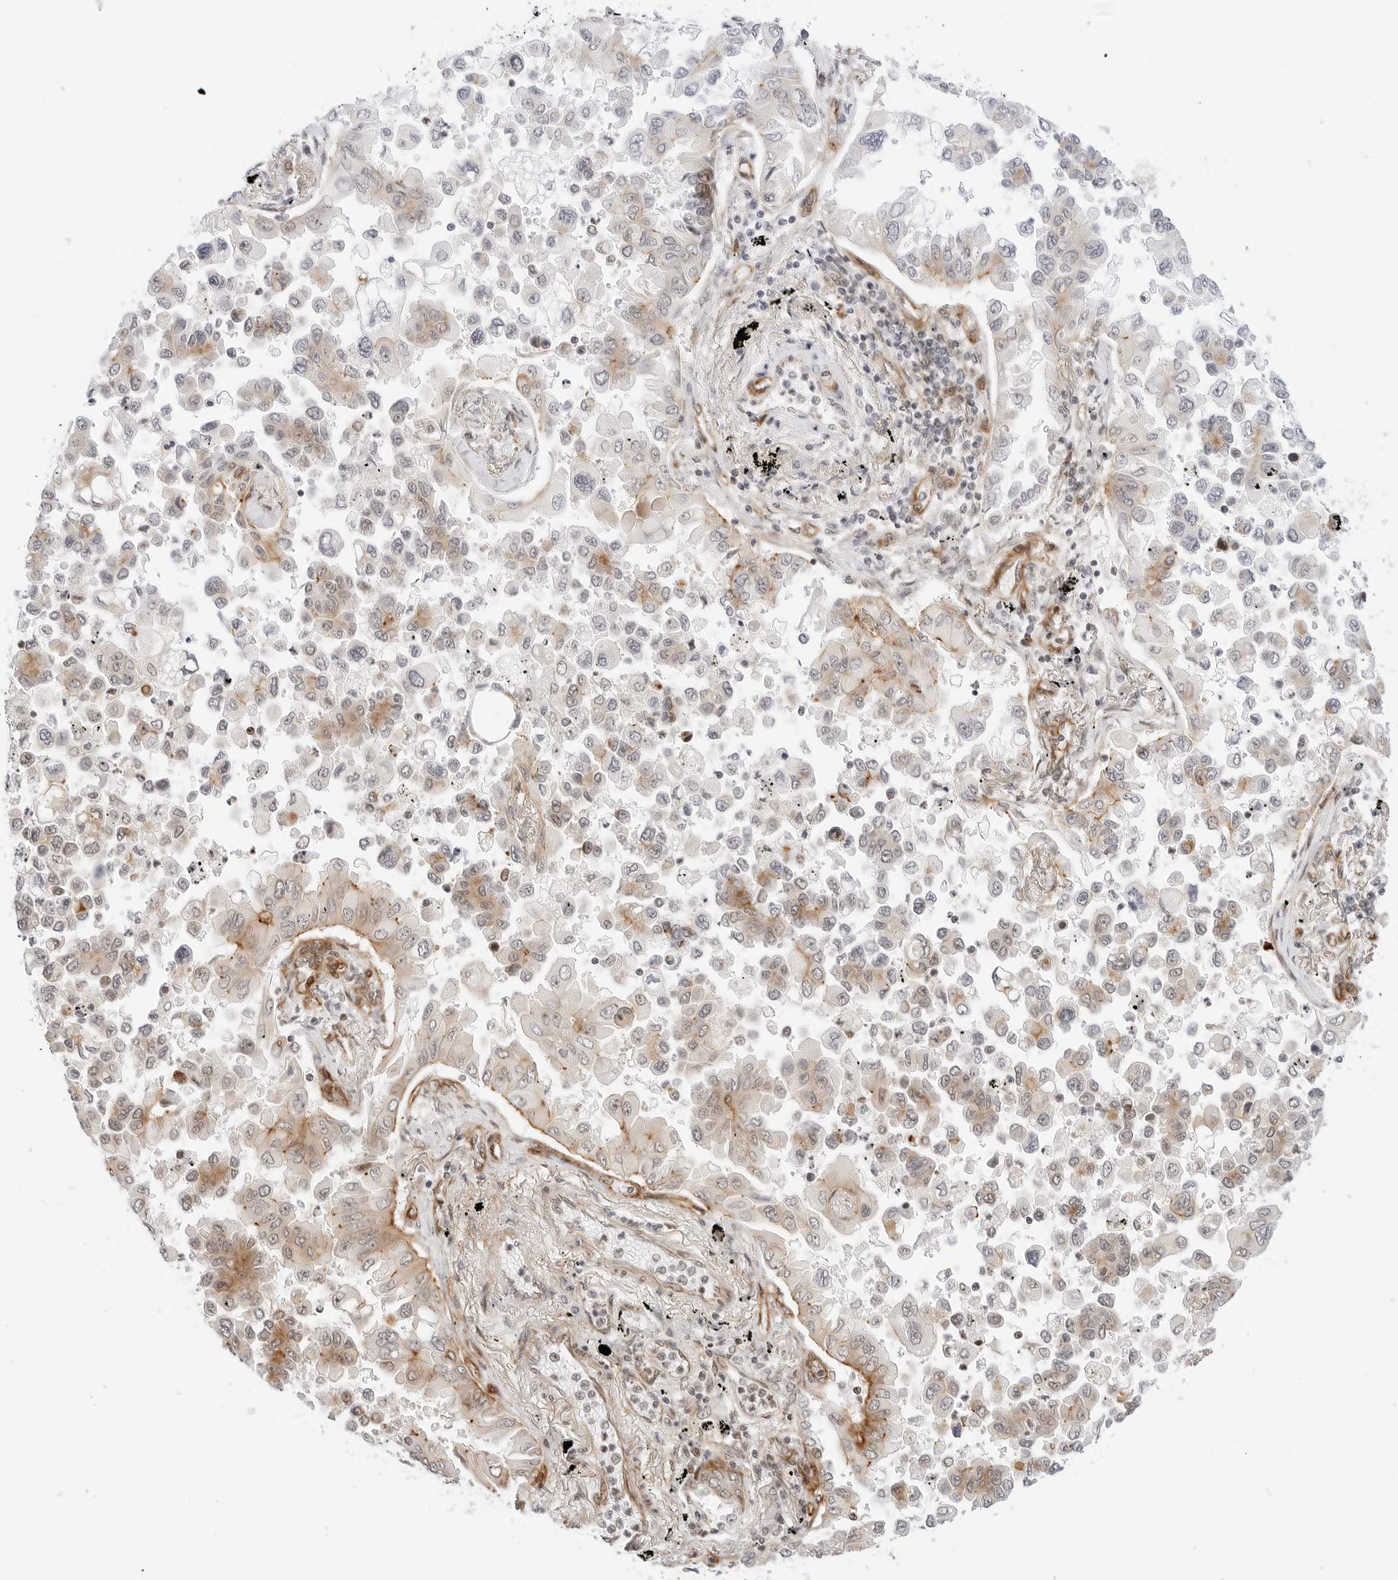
{"staining": {"intensity": "moderate", "quantity": "25%-75%", "location": "cytoplasmic/membranous"}, "tissue": "lung cancer", "cell_type": "Tumor cells", "image_type": "cancer", "snomed": [{"axis": "morphology", "description": "Adenocarcinoma, NOS"}, {"axis": "topography", "description": "Lung"}], "caption": "Protein analysis of lung cancer (adenocarcinoma) tissue exhibits moderate cytoplasmic/membranous staining in about 25%-75% of tumor cells.", "gene": "ZNF613", "patient": {"sex": "female", "age": 67}}